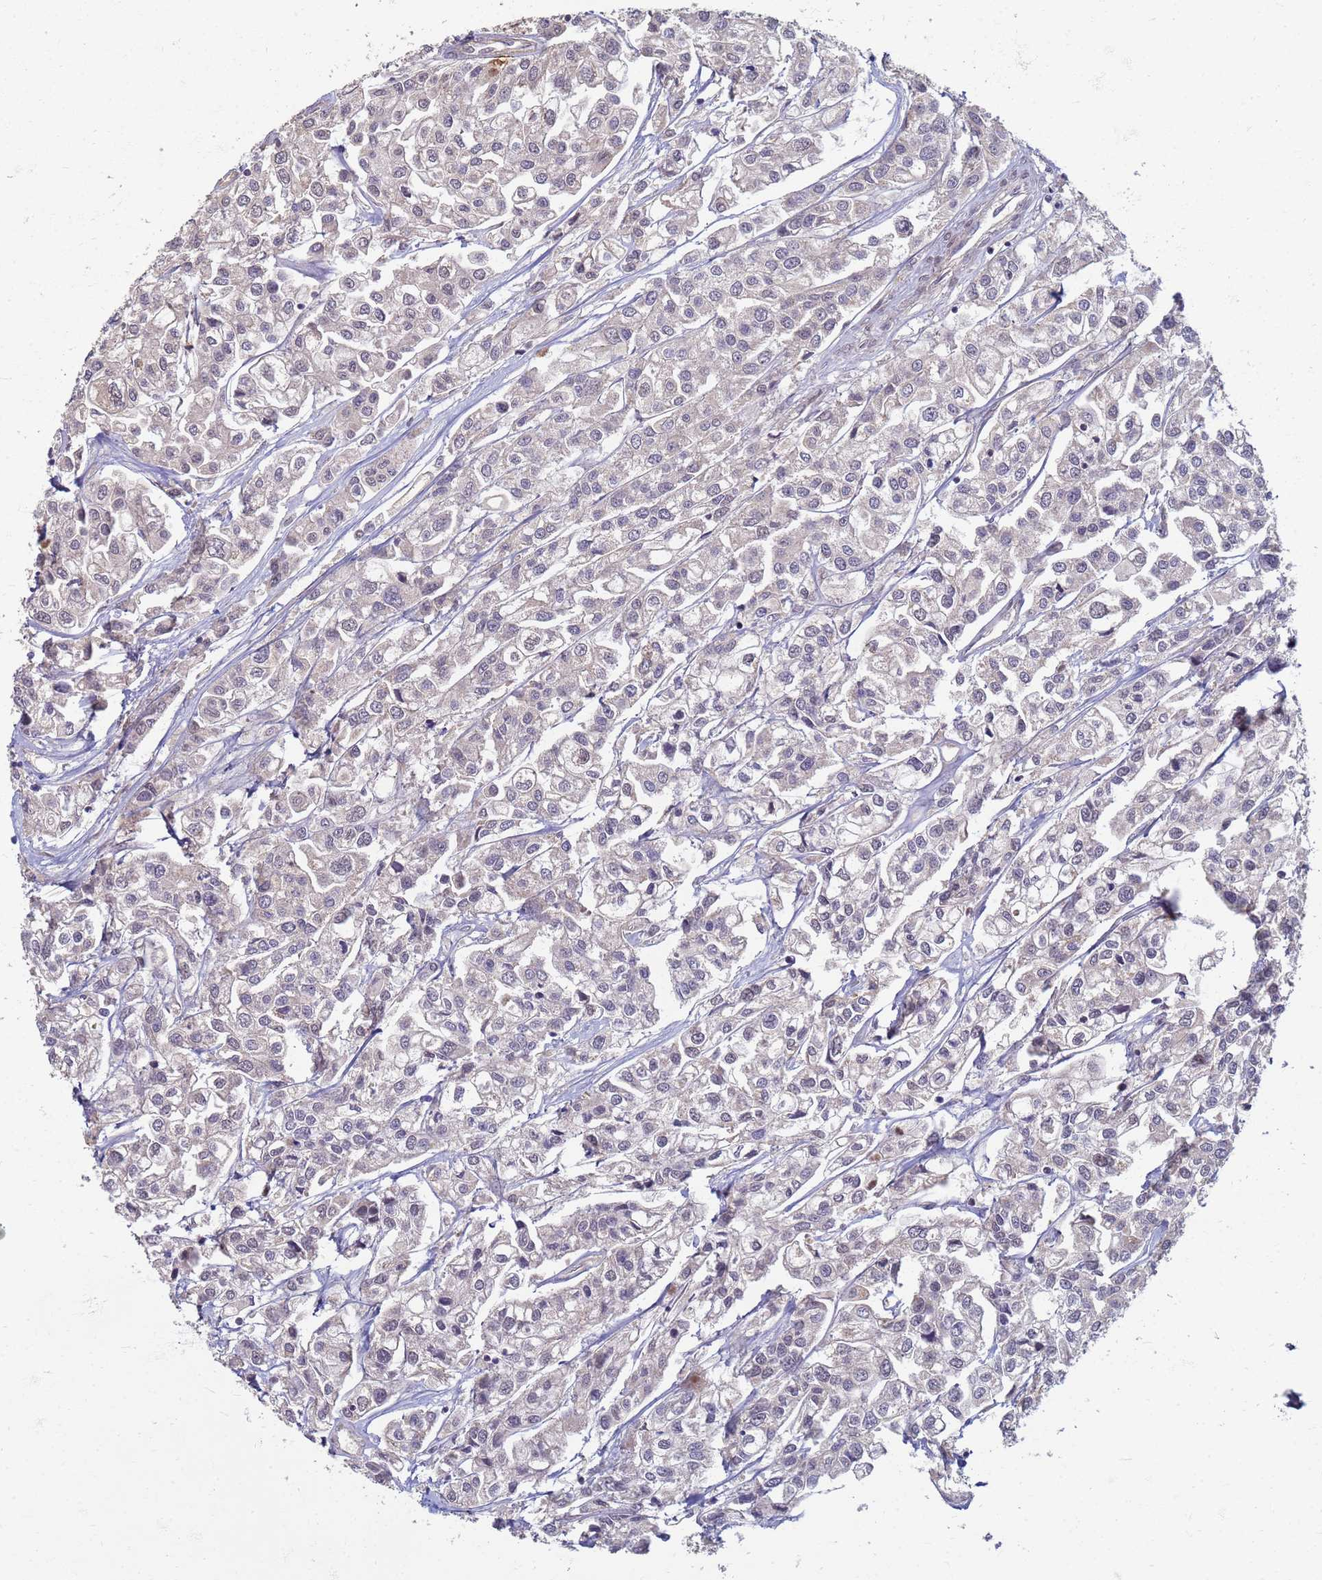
{"staining": {"intensity": "negative", "quantity": "none", "location": "none"}, "tissue": "urothelial cancer", "cell_type": "Tumor cells", "image_type": "cancer", "snomed": [{"axis": "morphology", "description": "Urothelial carcinoma, High grade"}, {"axis": "topography", "description": "Urinary bladder"}], "caption": "Immunohistochemistry of human urothelial cancer displays no positivity in tumor cells.", "gene": "ITGB4", "patient": {"sex": "male", "age": 67}}